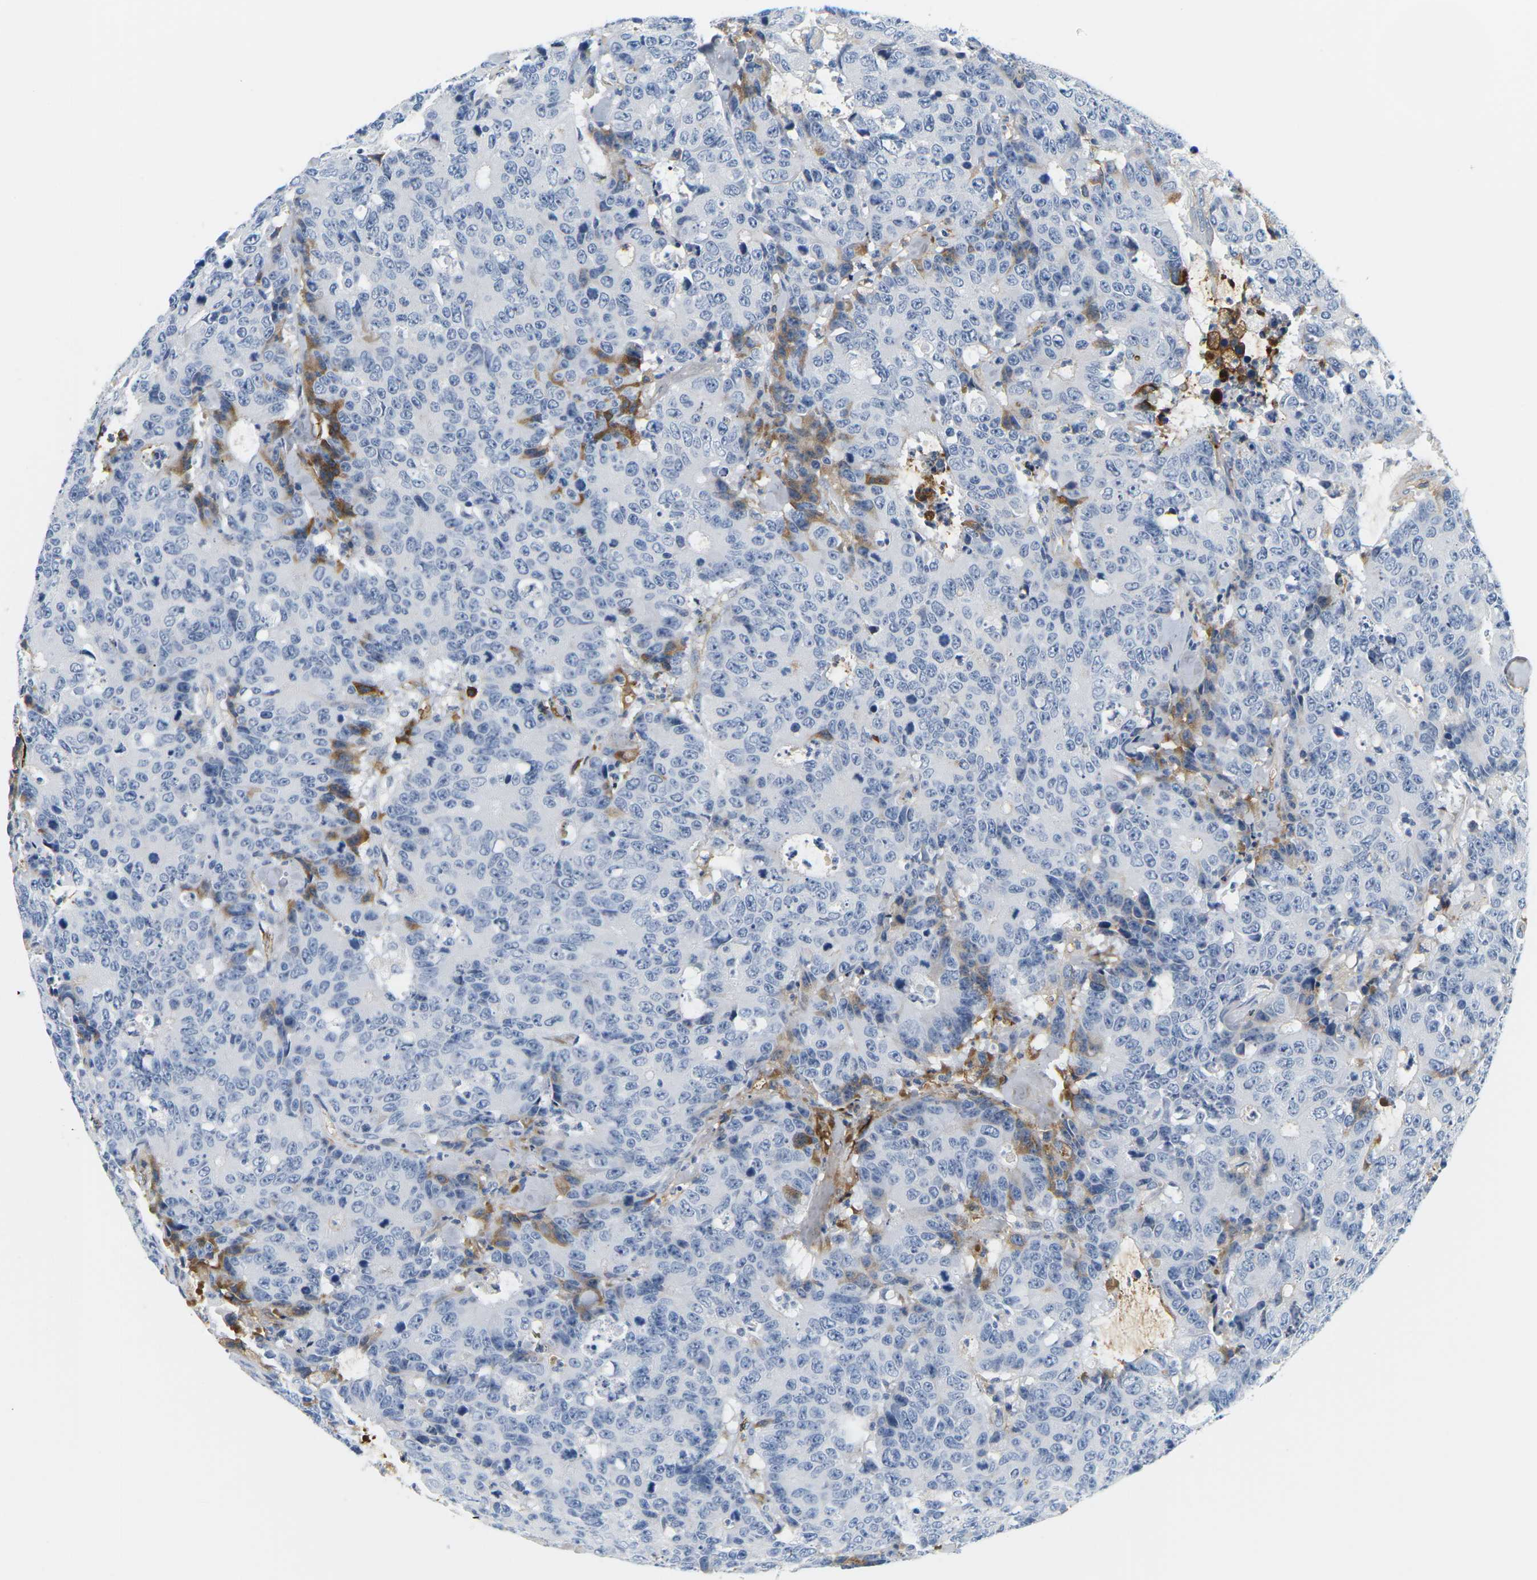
{"staining": {"intensity": "negative", "quantity": "none", "location": "none"}, "tissue": "colorectal cancer", "cell_type": "Tumor cells", "image_type": "cancer", "snomed": [{"axis": "morphology", "description": "Adenocarcinoma, NOS"}, {"axis": "topography", "description": "Colon"}], "caption": "Micrograph shows no protein staining in tumor cells of colorectal cancer tissue.", "gene": "APOB", "patient": {"sex": "female", "age": 86}}